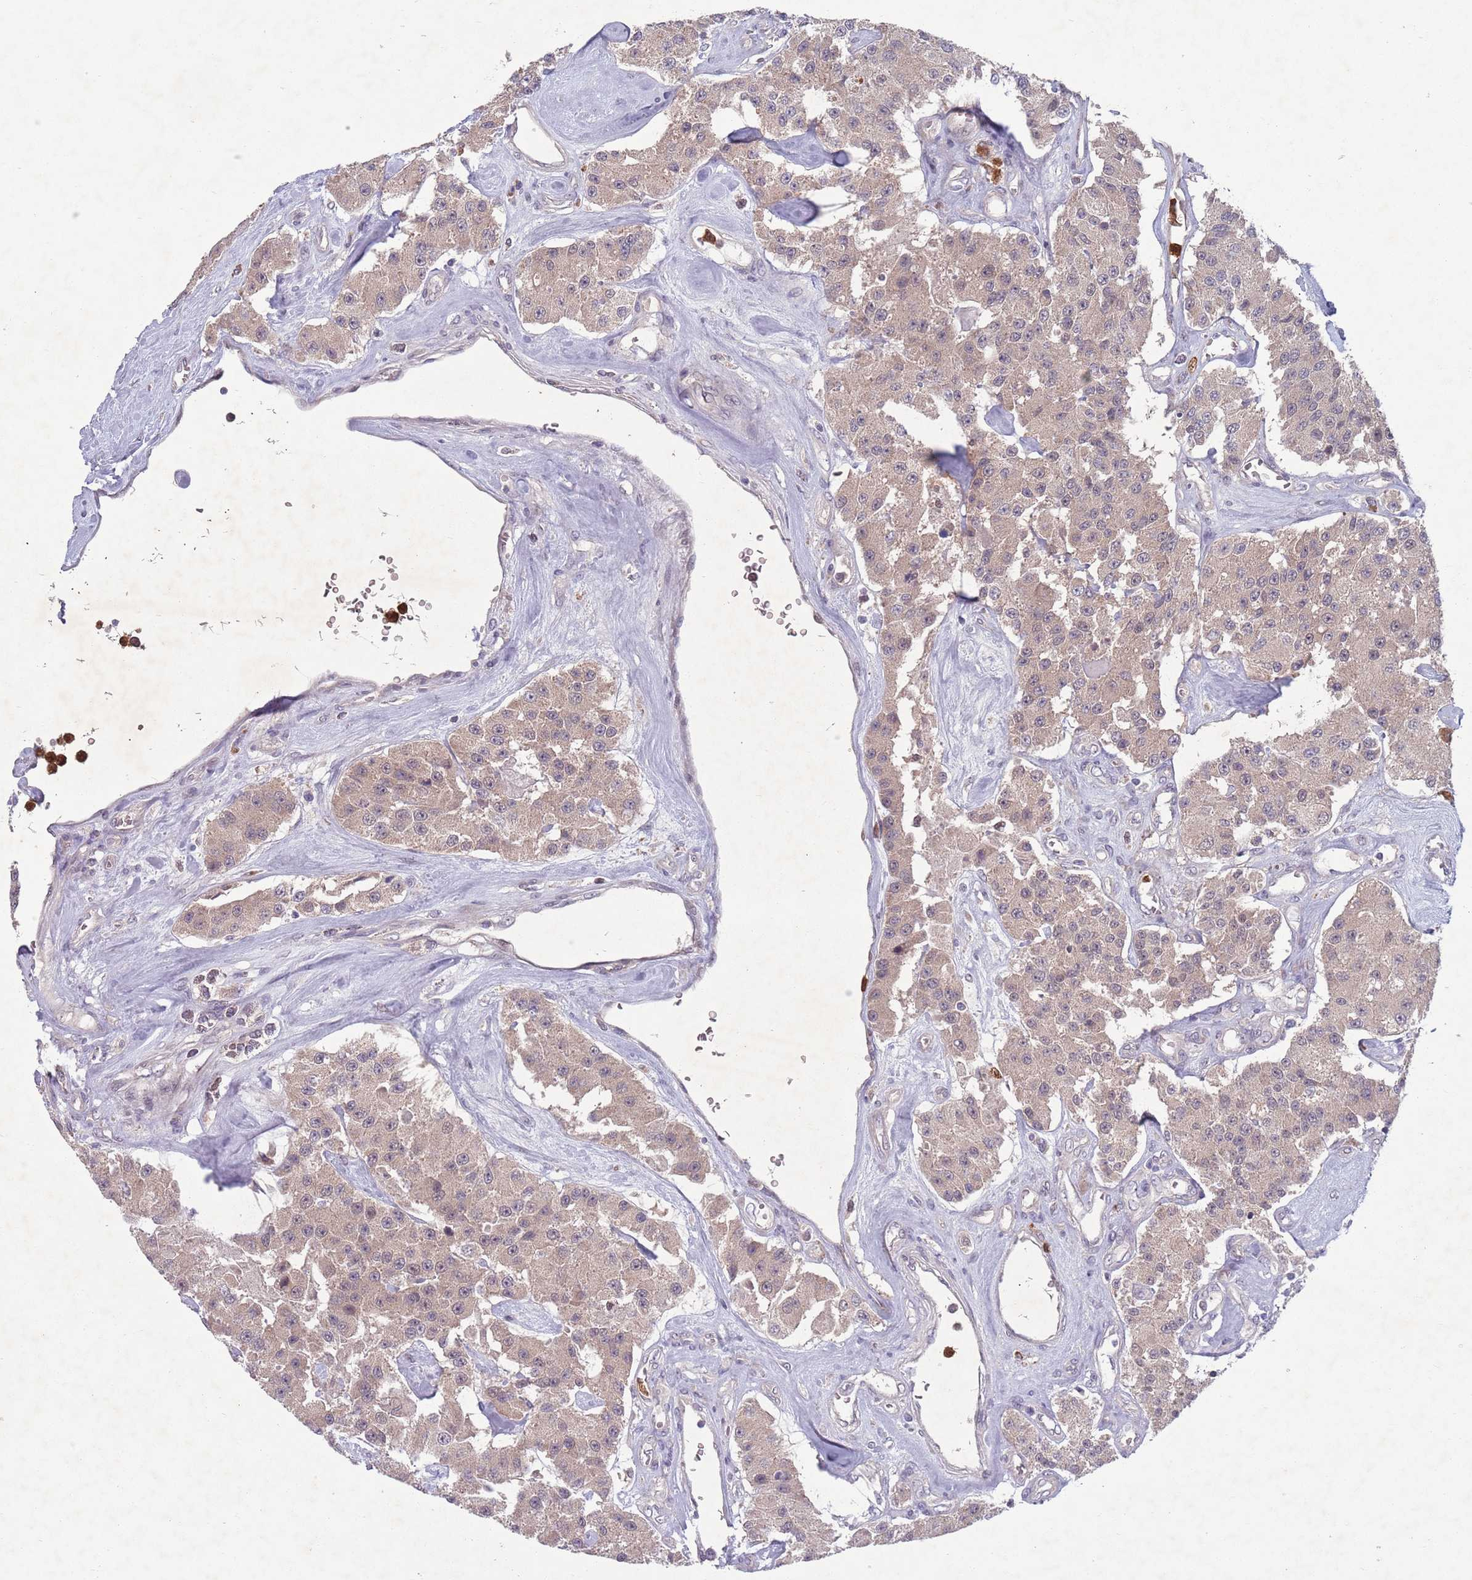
{"staining": {"intensity": "negative", "quantity": "none", "location": "none"}, "tissue": "carcinoid", "cell_type": "Tumor cells", "image_type": "cancer", "snomed": [{"axis": "morphology", "description": "Carcinoid, malignant, NOS"}, {"axis": "topography", "description": "Pancreas"}], "caption": "Tumor cells are negative for brown protein staining in carcinoid.", "gene": "TYW1", "patient": {"sex": "male", "age": 41}}